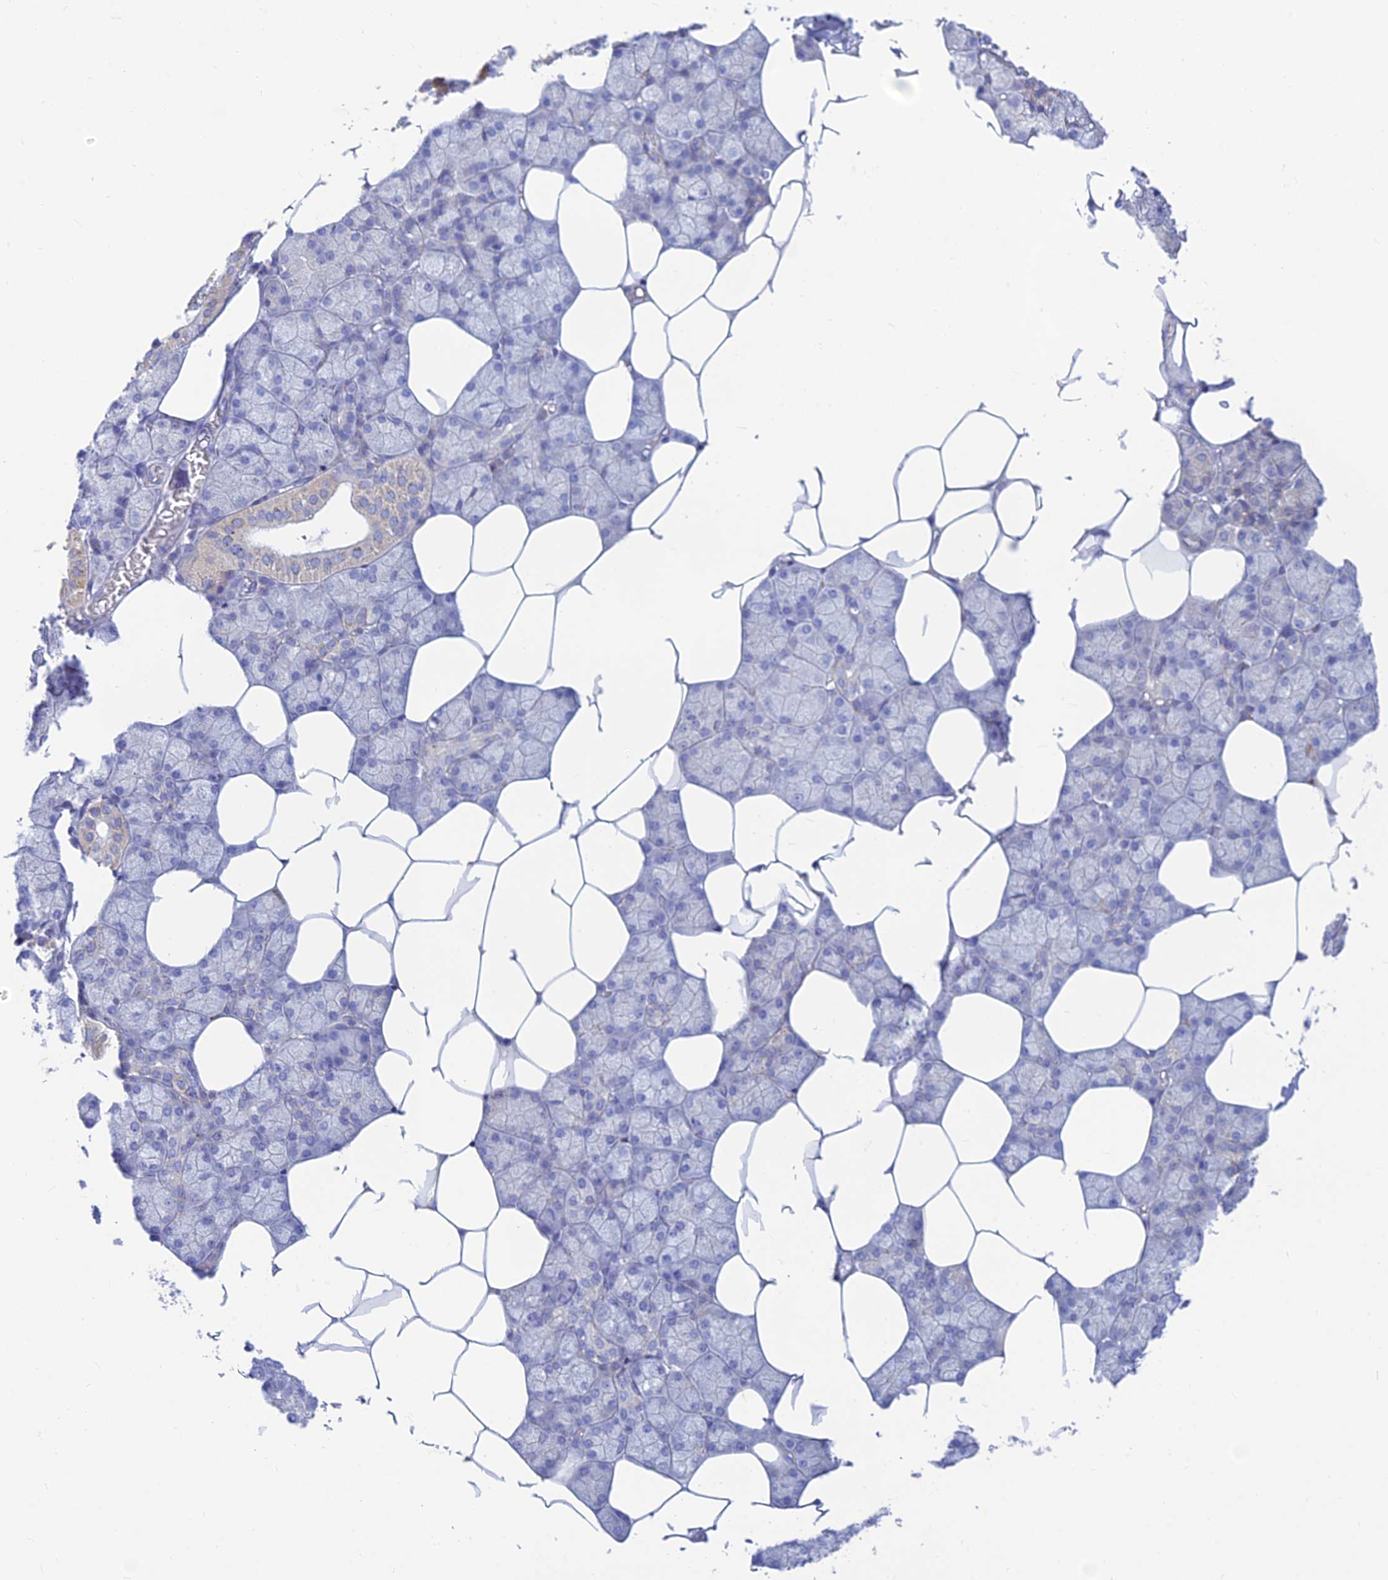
{"staining": {"intensity": "negative", "quantity": "none", "location": "none"}, "tissue": "salivary gland", "cell_type": "Glandular cells", "image_type": "normal", "snomed": [{"axis": "morphology", "description": "Normal tissue, NOS"}, {"axis": "topography", "description": "Salivary gland"}], "caption": "Immunohistochemistry of normal salivary gland reveals no staining in glandular cells.", "gene": "TMEM30B", "patient": {"sex": "male", "age": 62}}